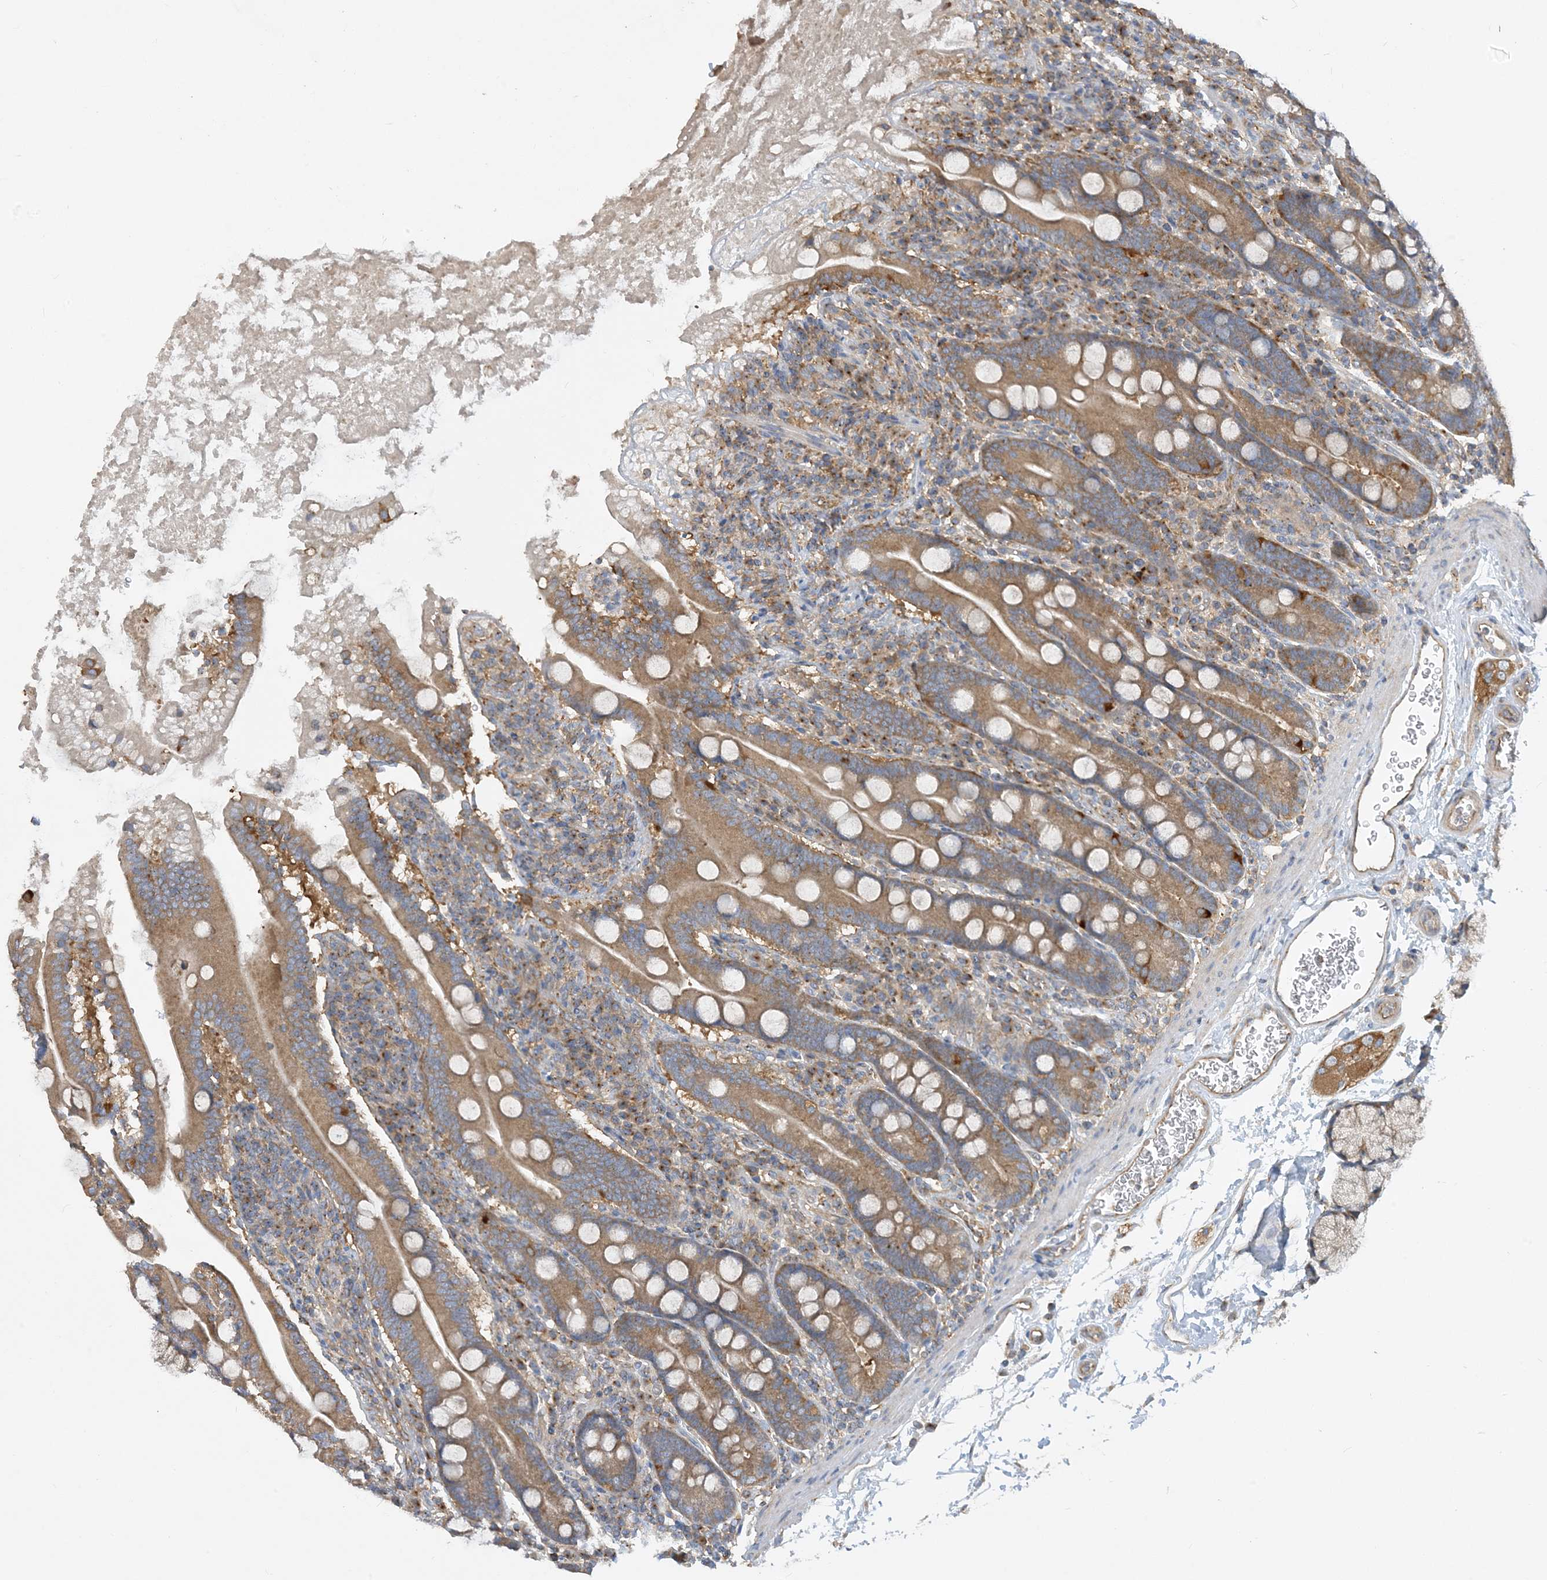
{"staining": {"intensity": "moderate", "quantity": ">75%", "location": "cytoplasmic/membranous"}, "tissue": "duodenum", "cell_type": "Glandular cells", "image_type": "normal", "snomed": [{"axis": "morphology", "description": "Normal tissue, NOS"}, {"axis": "topography", "description": "Duodenum"}], "caption": "IHC (DAB (3,3'-diaminobenzidine)) staining of normal duodenum displays moderate cytoplasmic/membranous protein positivity in about >75% of glandular cells.", "gene": "SIDT1", "patient": {"sex": "male", "age": 35}}